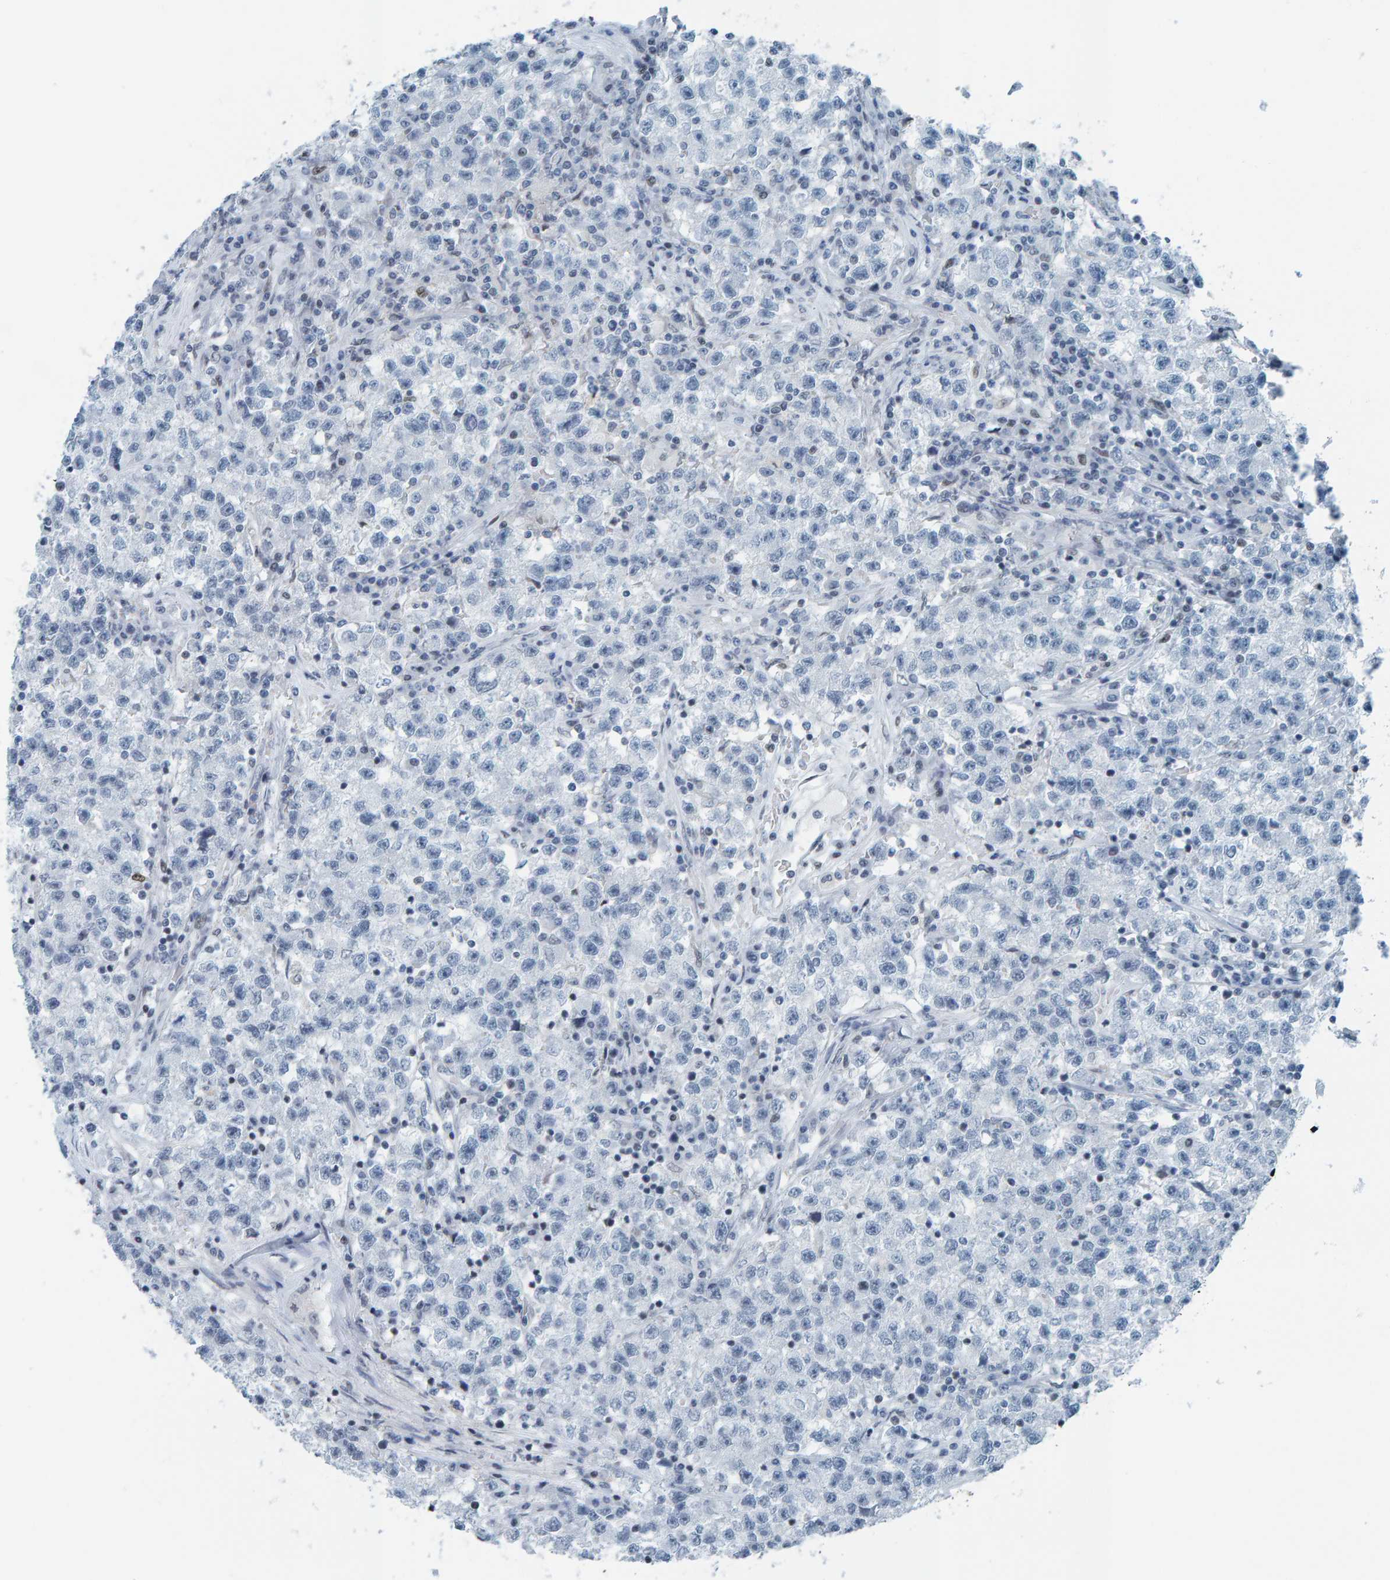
{"staining": {"intensity": "negative", "quantity": "none", "location": "none"}, "tissue": "testis cancer", "cell_type": "Tumor cells", "image_type": "cancer", "snomed": [{"axis": "morphology", "description": "Seminoma, NOS"}, {"axis": "topography", "description": "Testis"}], "caption": "This is a histopathology image of immunohistochemistry staining of seminoma (testis), which shows no positivity in tumor cells.", "gene": "CNP", "patient": {"sex": "male", "age": 22}}